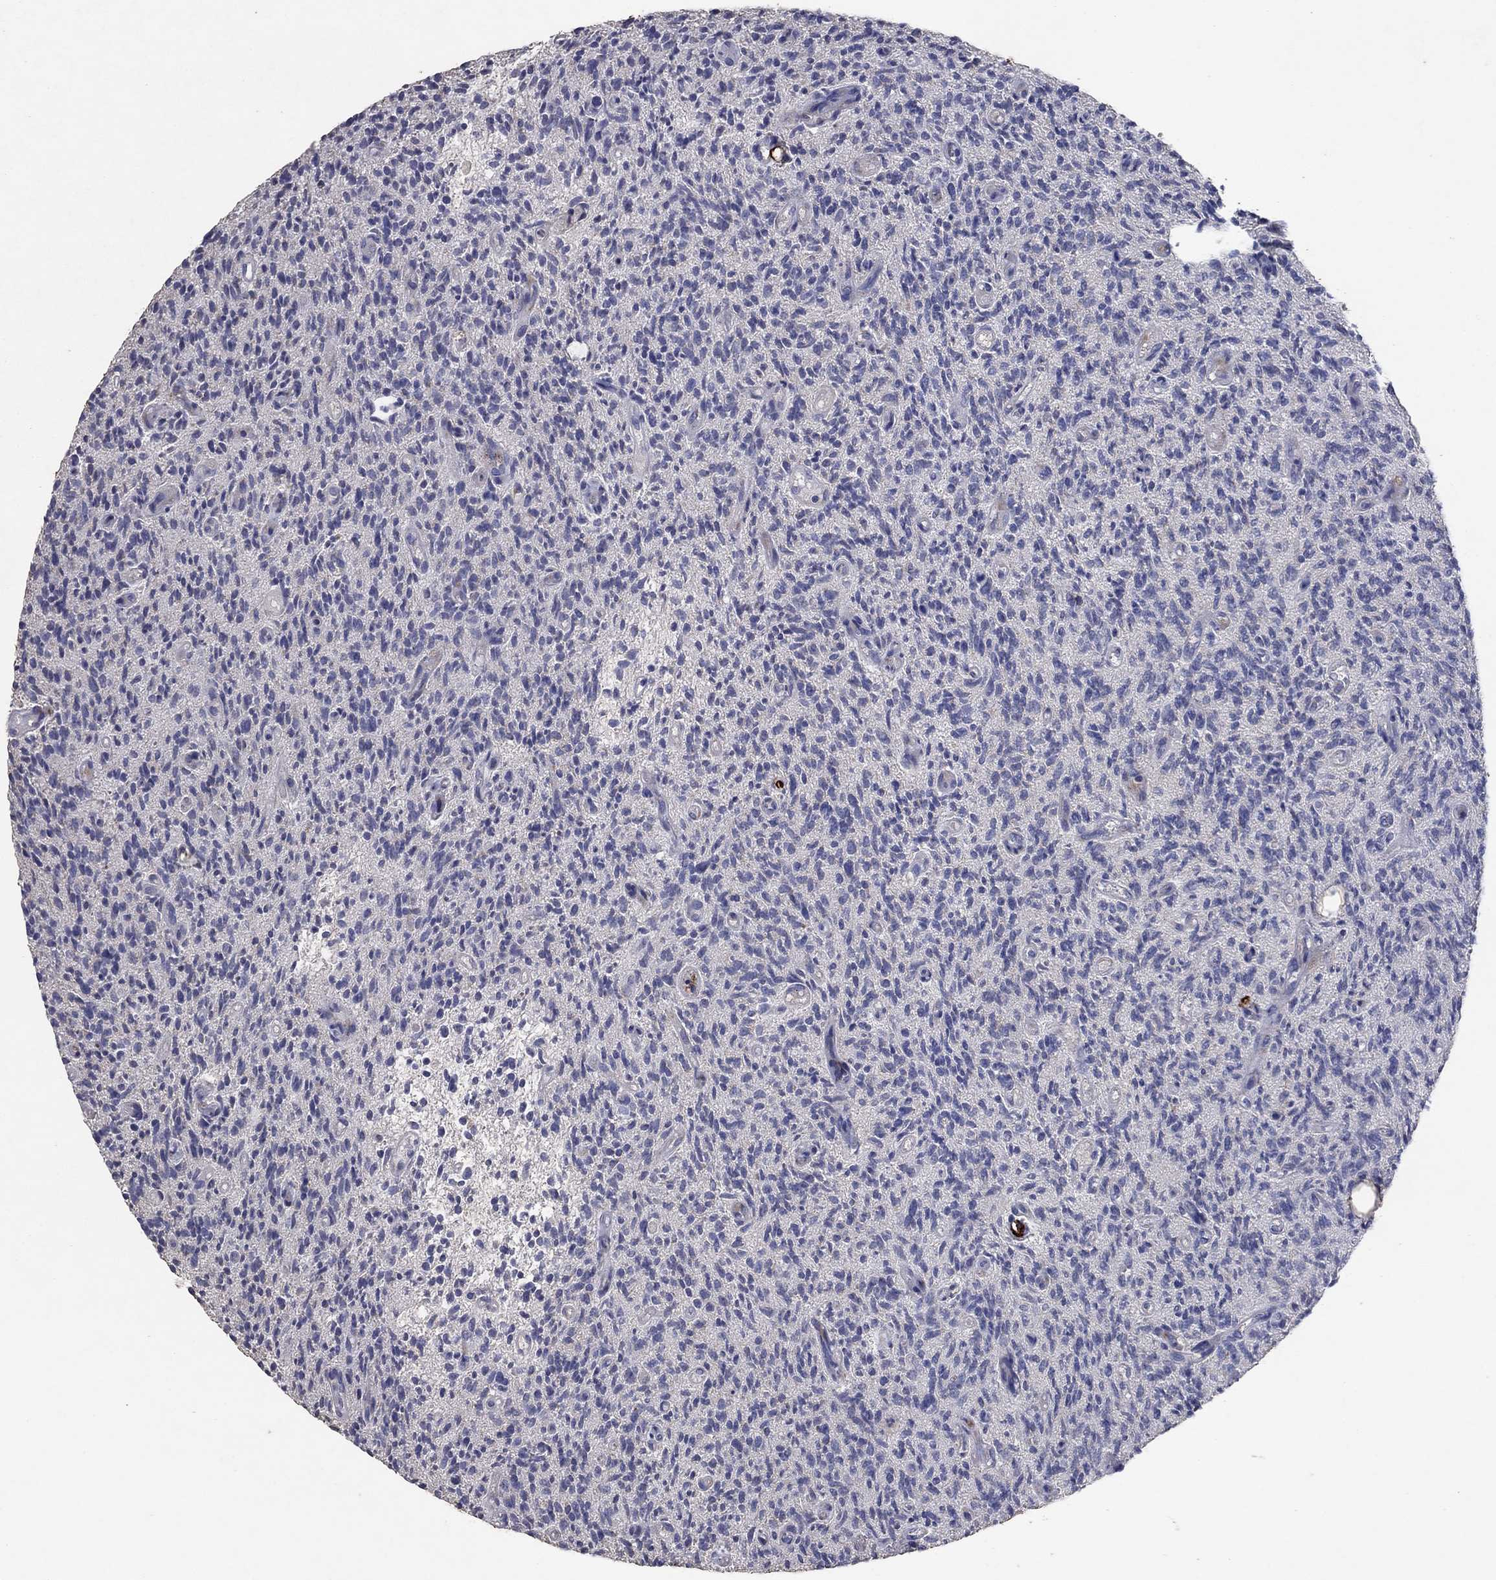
{"staining": {"intensity": "negative", "quantity": "none", "location": "none"}, "tissue": "glioma", "cell_type": "Tumor cells", "image_type": "cancer", "snomed": [{"axis": "morphology", "description": "Glioma, malignant, High grade"}, {"axis": "topography", "description": "Brain"}], "caption": "The histopathology image reveals no staining of tumor cells in glioma.", "gene": "FRG1", "patient": {"sex": "male", "age": 64}}